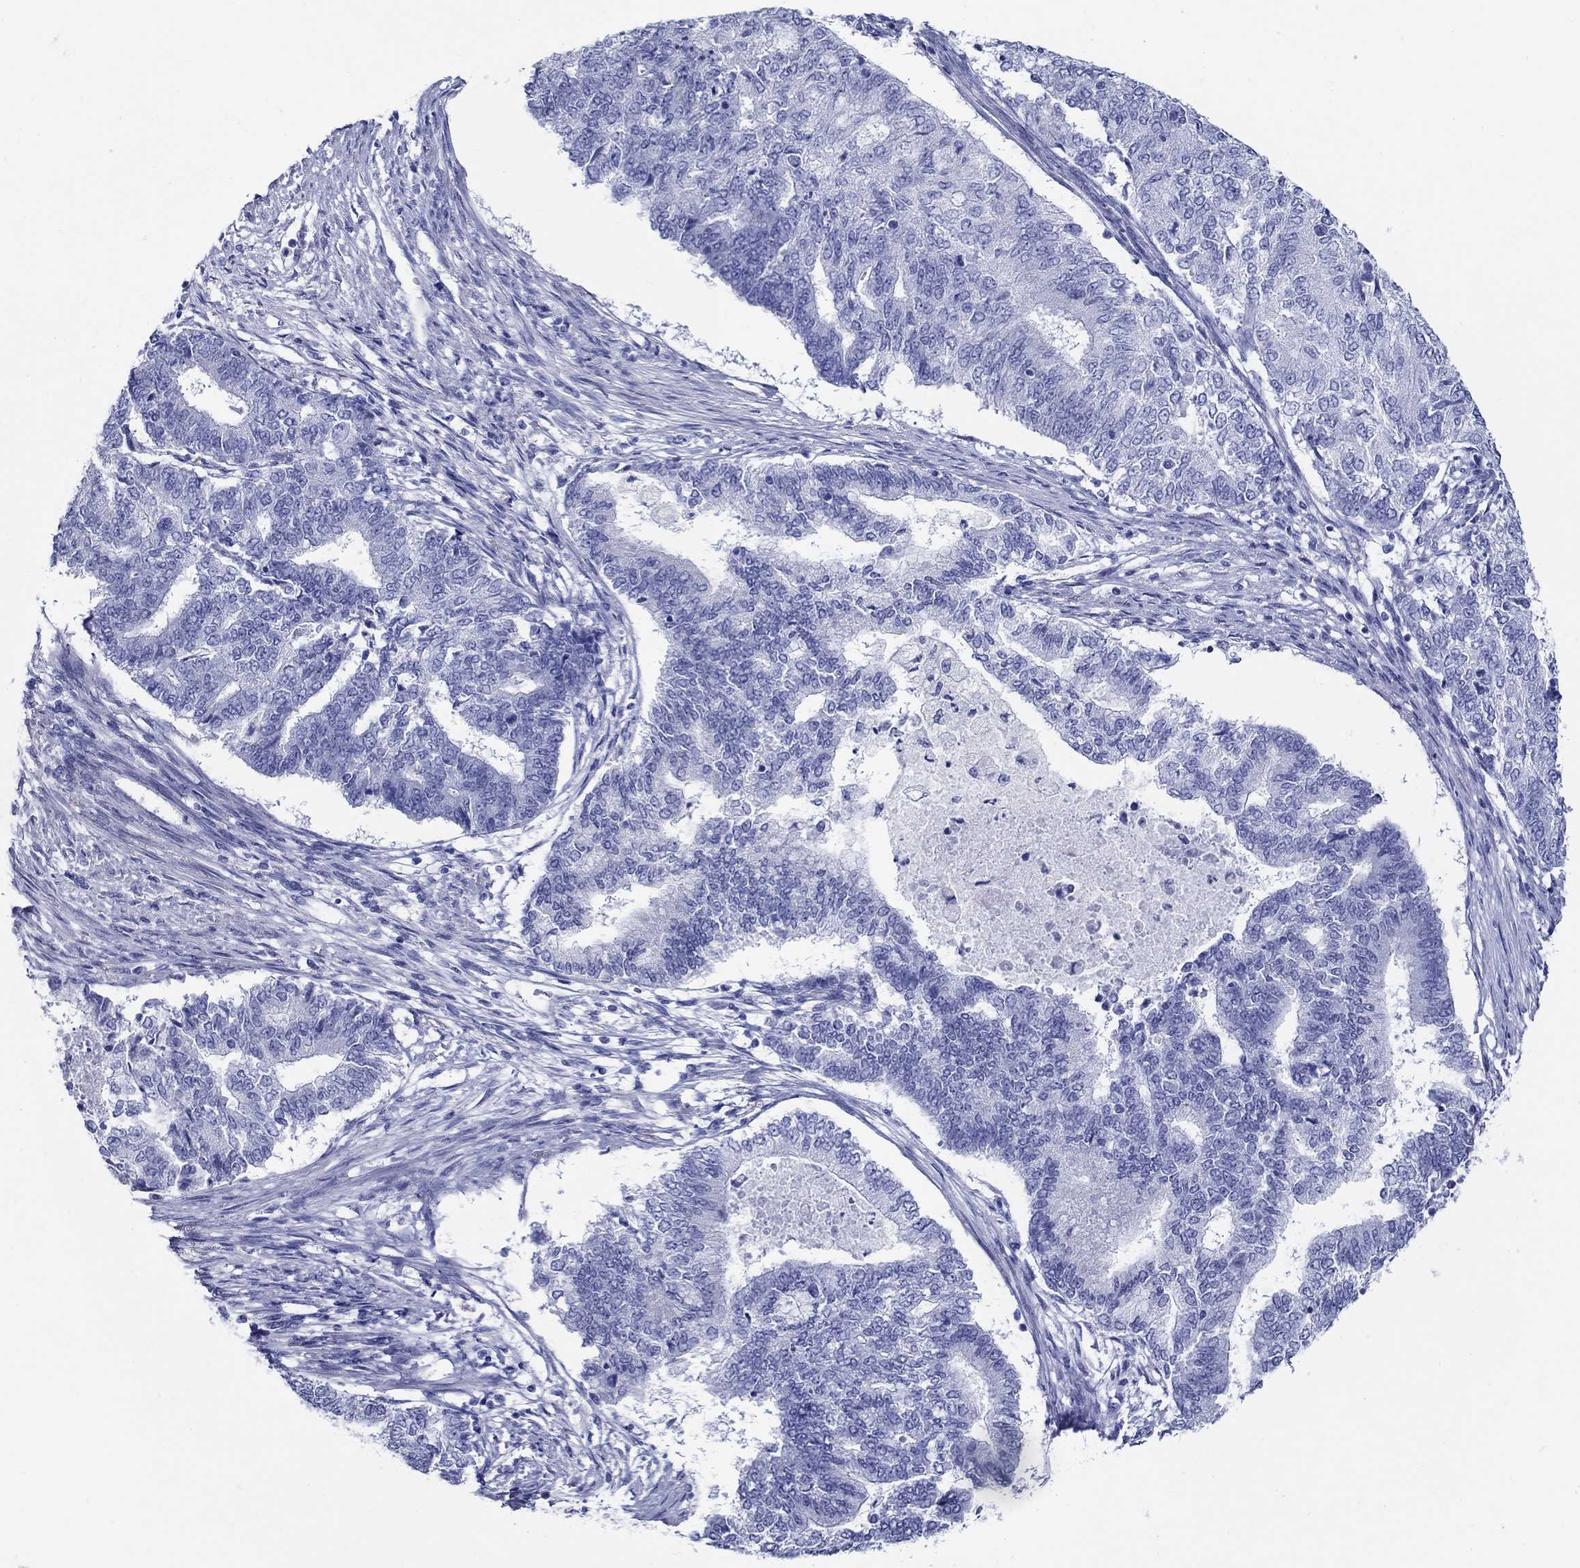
{"staining": {"intensity": "negative", "quantity": "none", "location": "none"}, "tissue": "endometrial cancer", "cell_type": "Tumor cells", "image_type": "cancer", "snomed": [{"axis": "morphology", "description": "Adenocarcinoma, NOS"}, {"axis": "topography", "description": "Endometrium"}], "caption": "Micrograph shows no significant protein positivity in tumor cells of endometrial cancer (adenocarcinoma). (DAB immunohistochemistry, high magnification).", "gene": "CRYGS", "patient": {"sex": "female", "age": 65}}